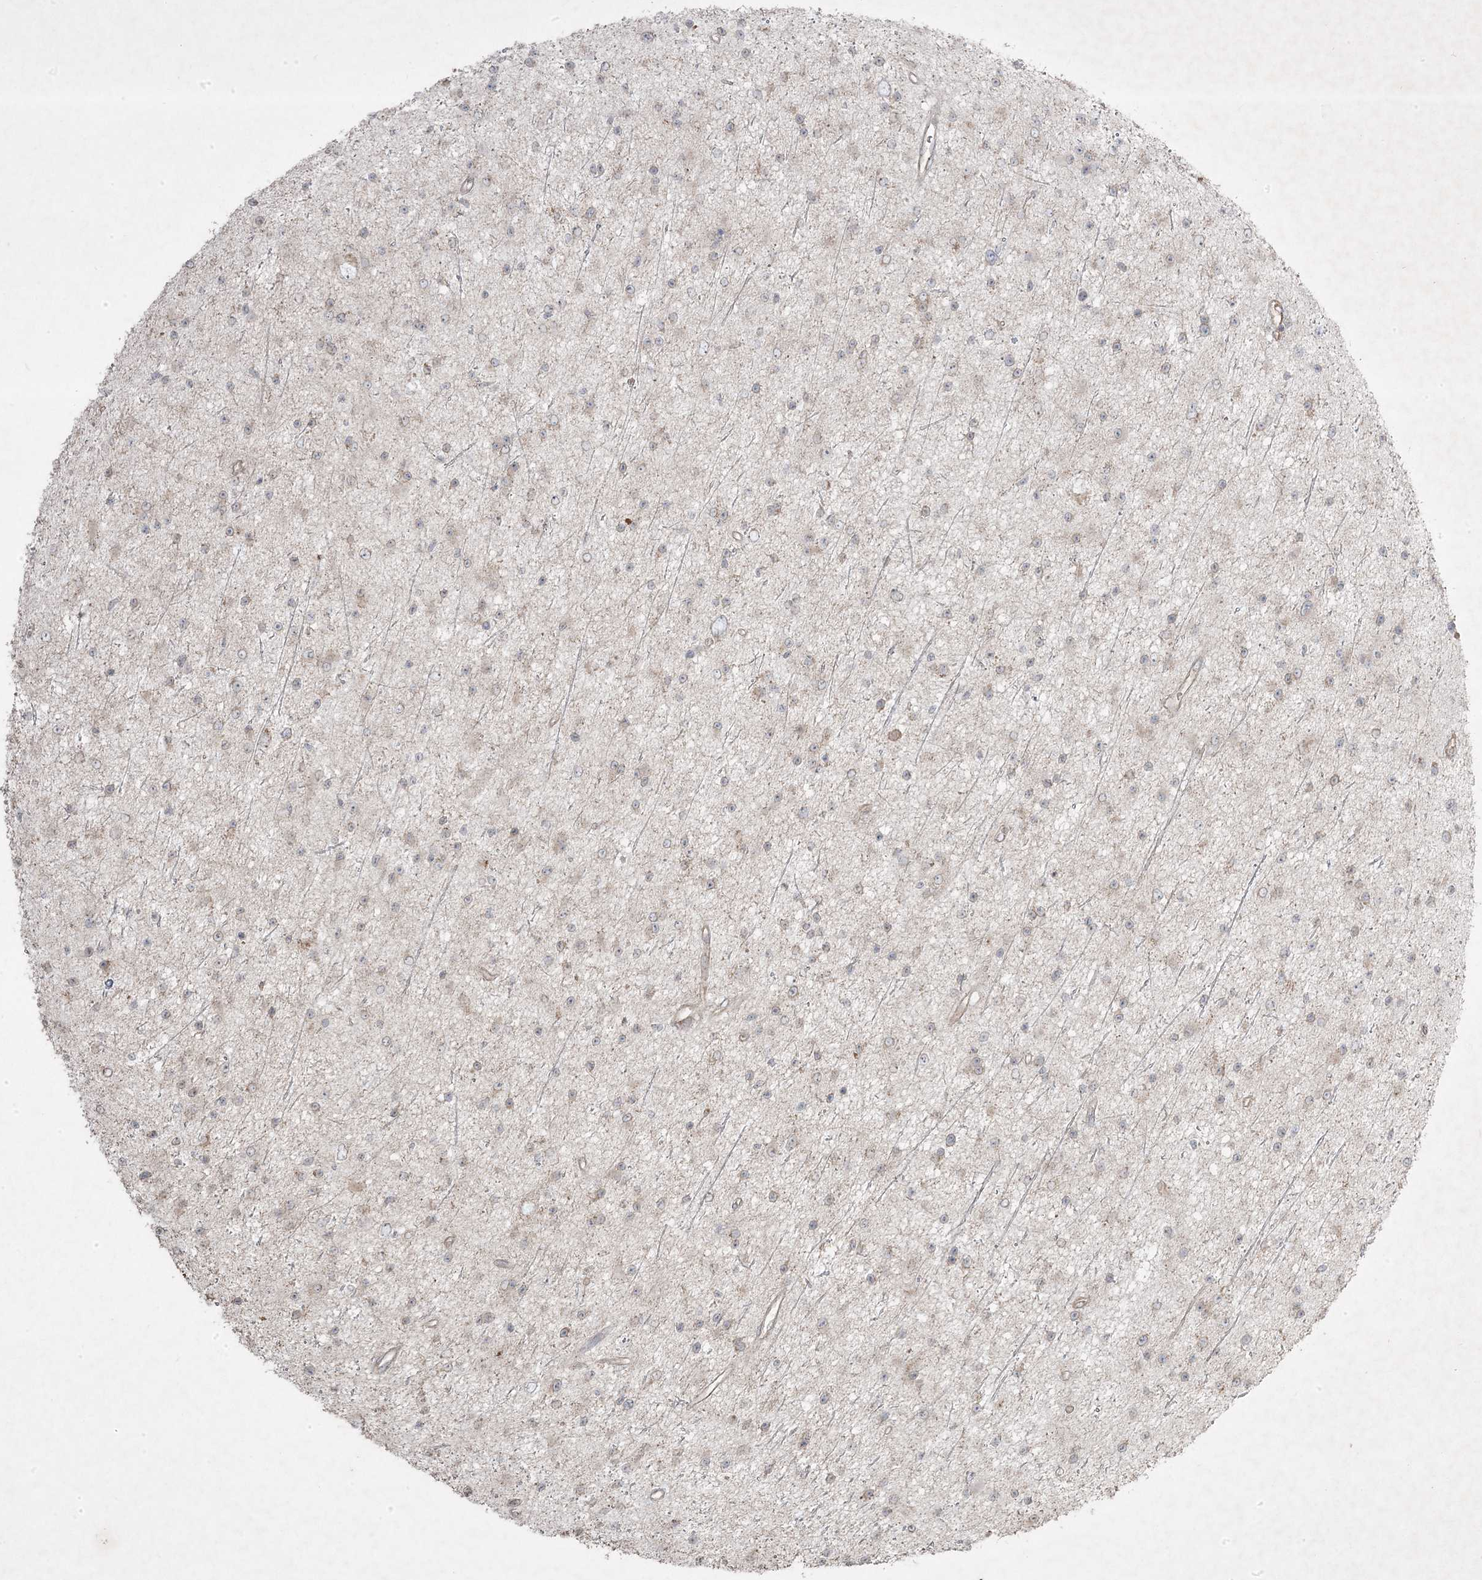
{"staining": {"intensity": "negative", "quantity": "none", "location": "none"}, "tissue": "glioma", "cell_type": "Tumor cells", "image_type": "cancer", "snomed": [{"axis": "morphology", "description": "Glioma, malignant, Low grade"}, {"axis": "topography", "description": "Cerebral cortex"}], "caption": "DAB immunohistochemical staining of glioma shows no significant positivity in tumor cells. The staining is performed using DAB brown chromogen with nuclei counter-stained in using hematoxylin.", "gene": "RGL4", "patient": {"sex": "female", "age": 39}}